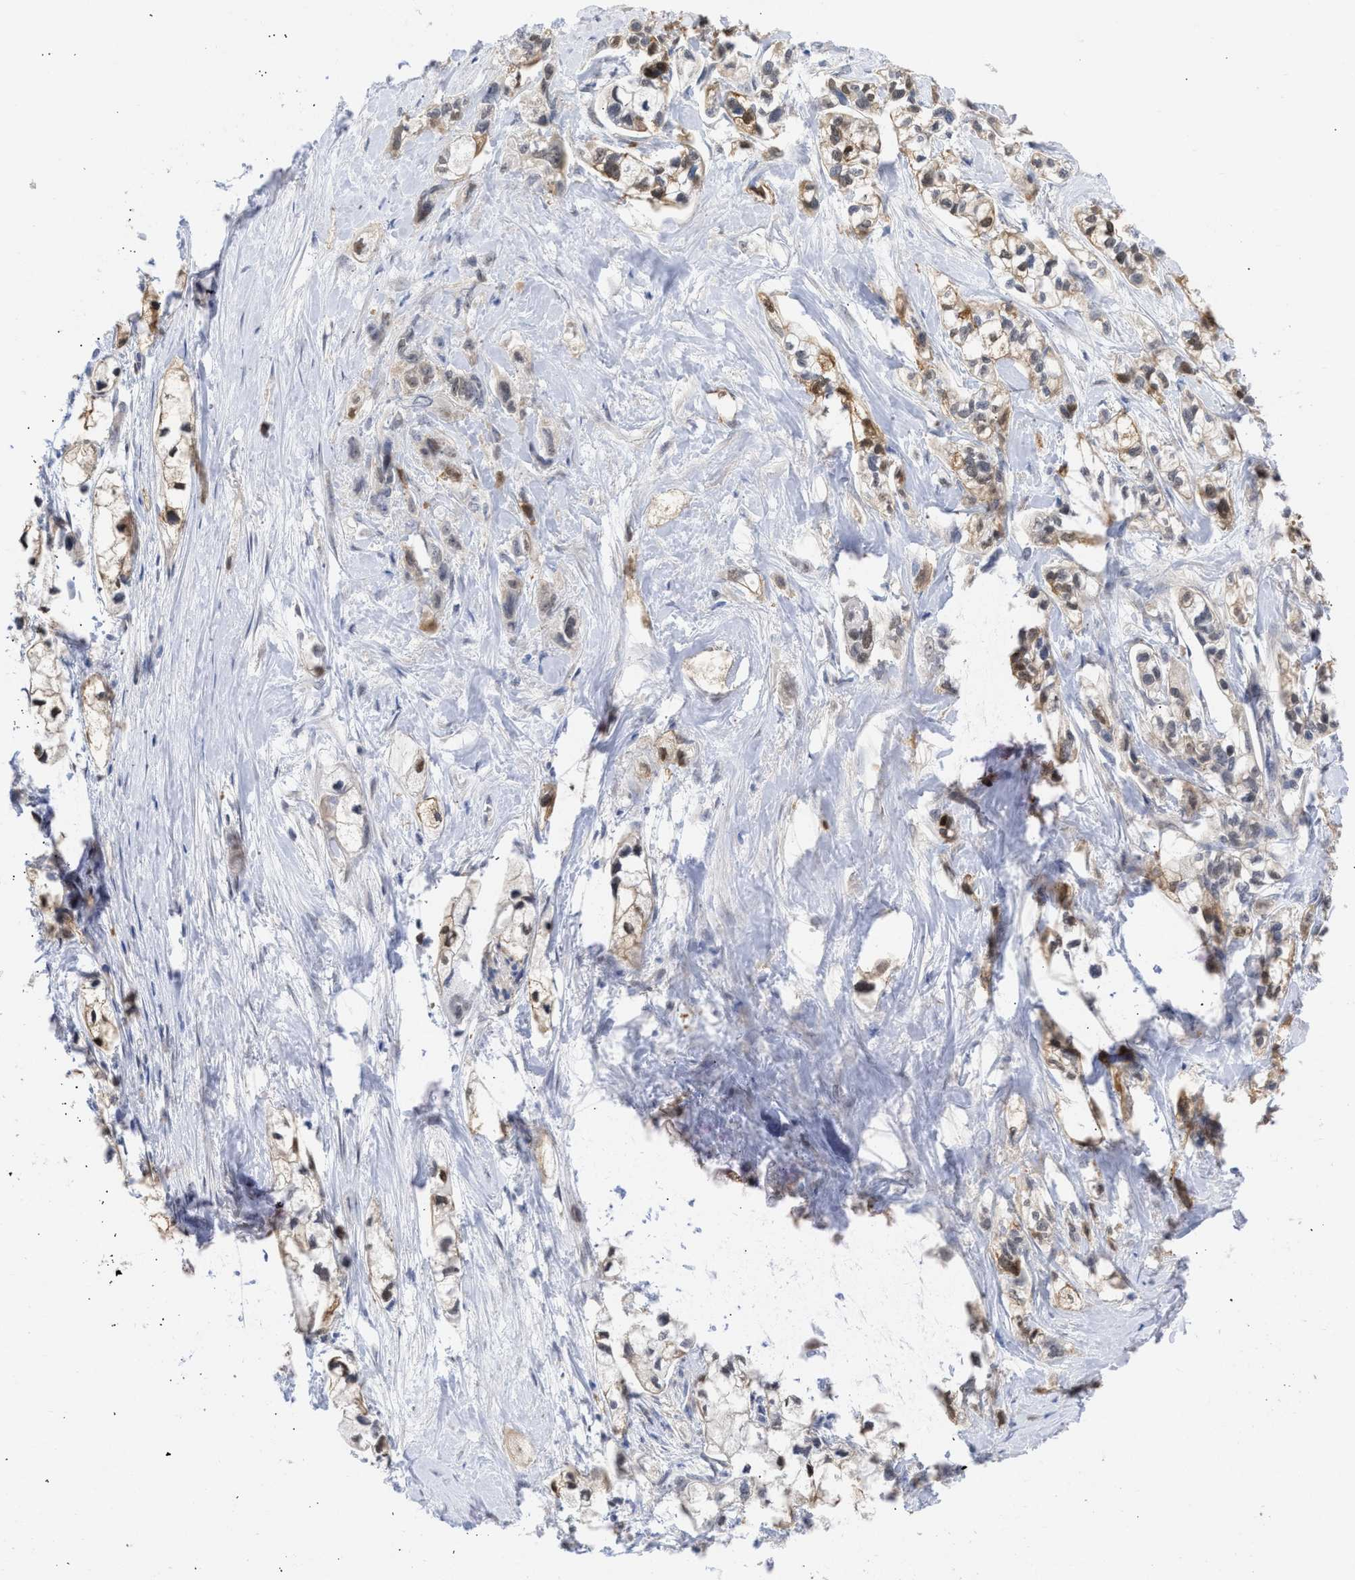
{"staining": {"intensity": "moderate", "quantity": "25%-75%", "location": "cytoplasmic/membranous,nuclear"}, "tissue": "pancreatic cancer", "cell_type": "Tumor cells", "image_type": "cancer", "snomed": [{"axis": "morphology", "description": "Adenocarcinoma, NOS"}, {"axis": "topography", "description": "Pancreas"}], "caption": "This is a micrograph of IHC staining of pancreatic cancer, which shows moderate expression in the cytoplasmic/membranous and nuclear of tumor cells.", "gene": "THRA", "patient": {"sex": "male", "age": 74}}